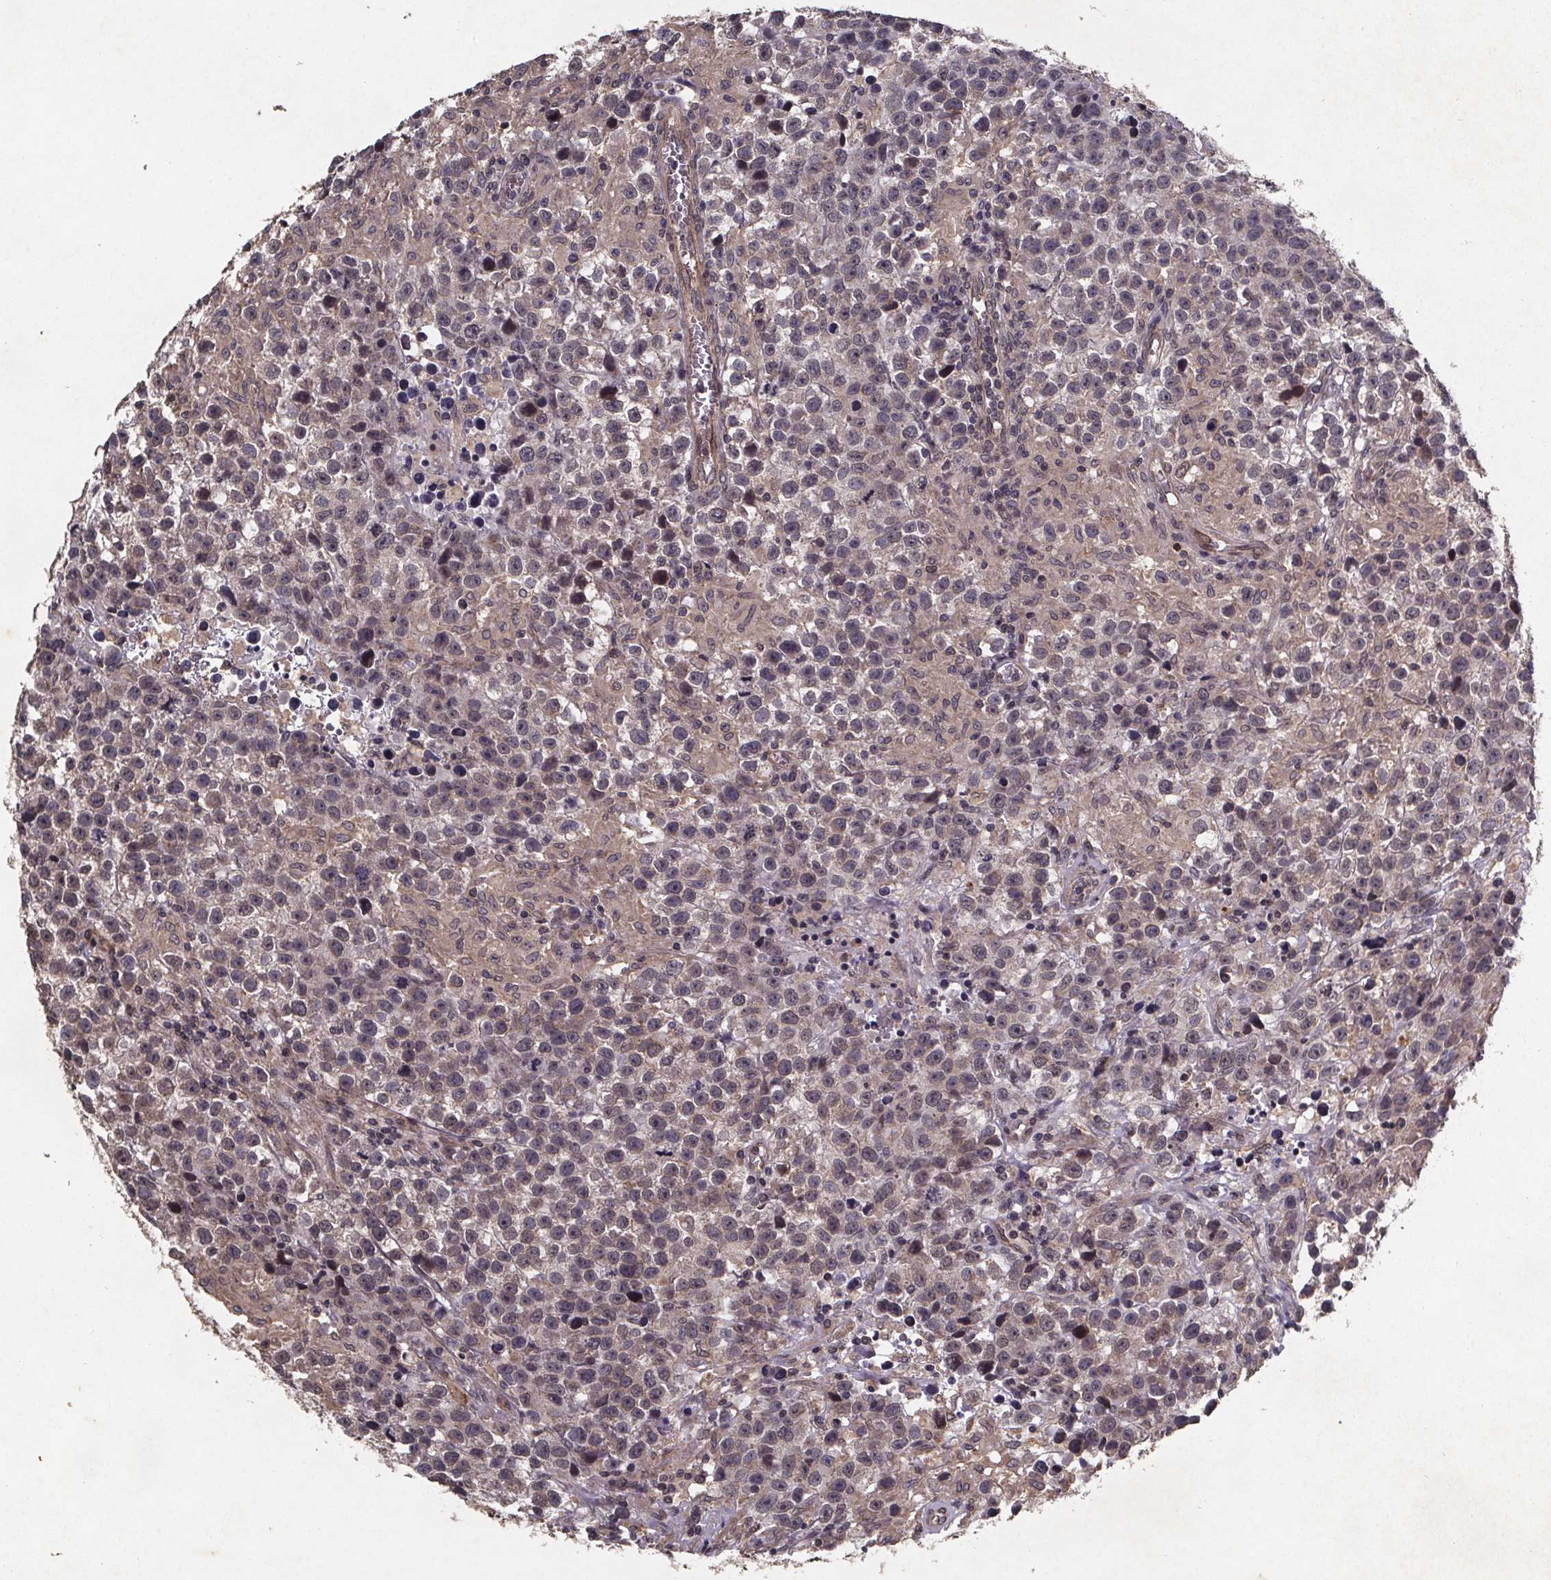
{"staining": {"intensity": "weak", "quantity": "<25%", "location": "cytoplasmic/membranous"}, "tissue": "testis cancer", "cell_type": "Tumor cells", "image_type": "cancer", "snomed": [{"axis": "morphology", "description": "Seminoma, NOS"}, {"axis": "topography", "description": "Testis"}], "caption": "An image of human testis cancer is negative for staining in tumor cells. (DAB (3,3'-diaminobenzidine) immunohistochemistry (IHC), high magnification).", "gene": "PIERCE2", "patient": {"sex": "male", "age": 43}}